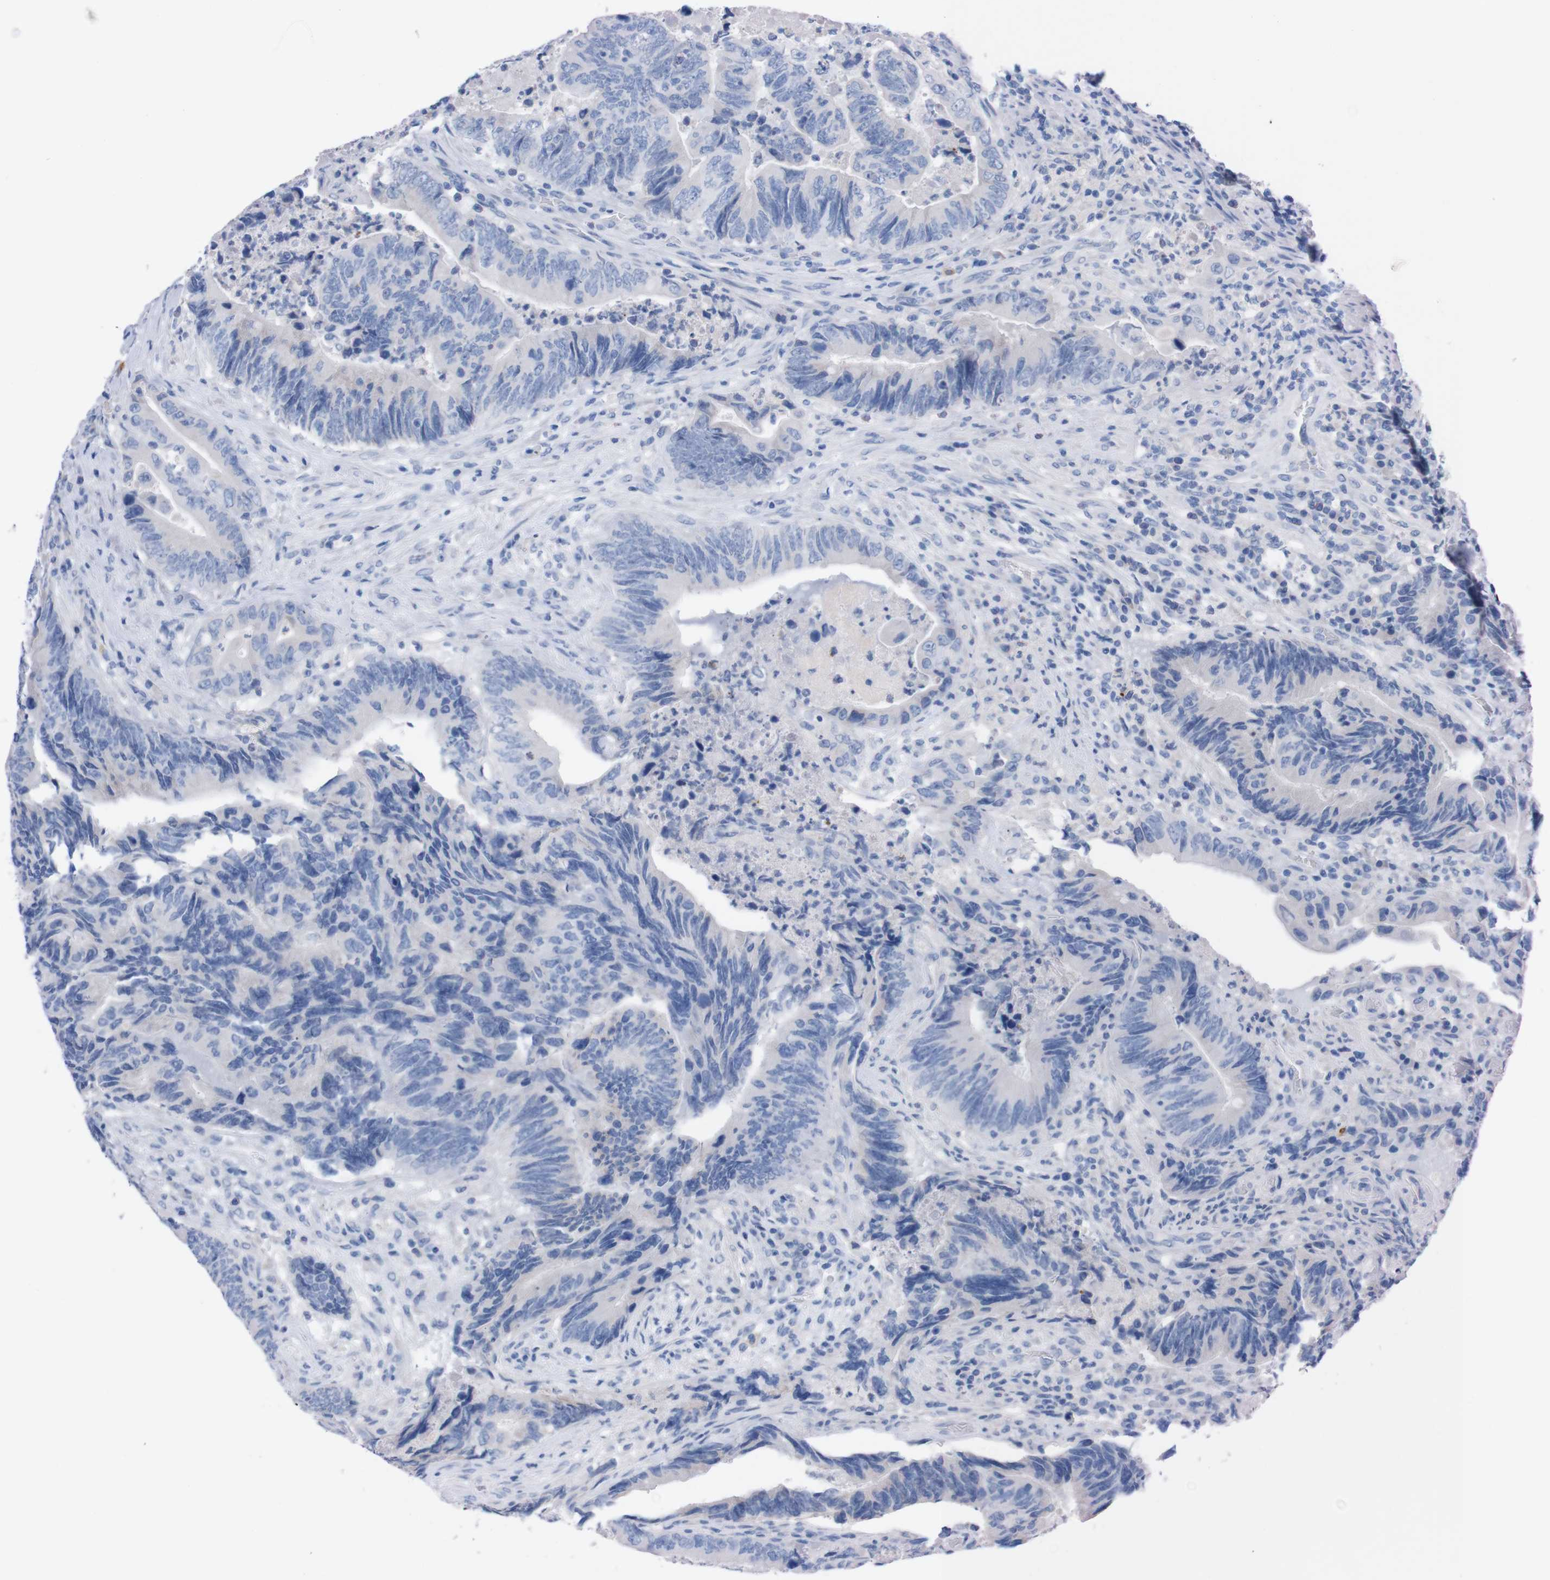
{"staining": {"intensity": "negative", "quantity": "none", "location": "none"}, "tissue": "colorectal cancer", "cell_type": "Tumor cells", "image_type": "cancer", "snomed": [{"axis": "morphology", "description": "Normal tissue, NOS"}, {"axis": "morphology", "description": "Adenocarcinoma, NOS"}, {"axis": "topography", "description": "Colon"}], "caption": "Photomicrograph shows no significant protein positivity in tumor cells of colorectal cancer (adenocarcinoma). Nuclei are stained in blue.", "gene": "TMEM243", "patient": {"sex": "male", "age": 56}}